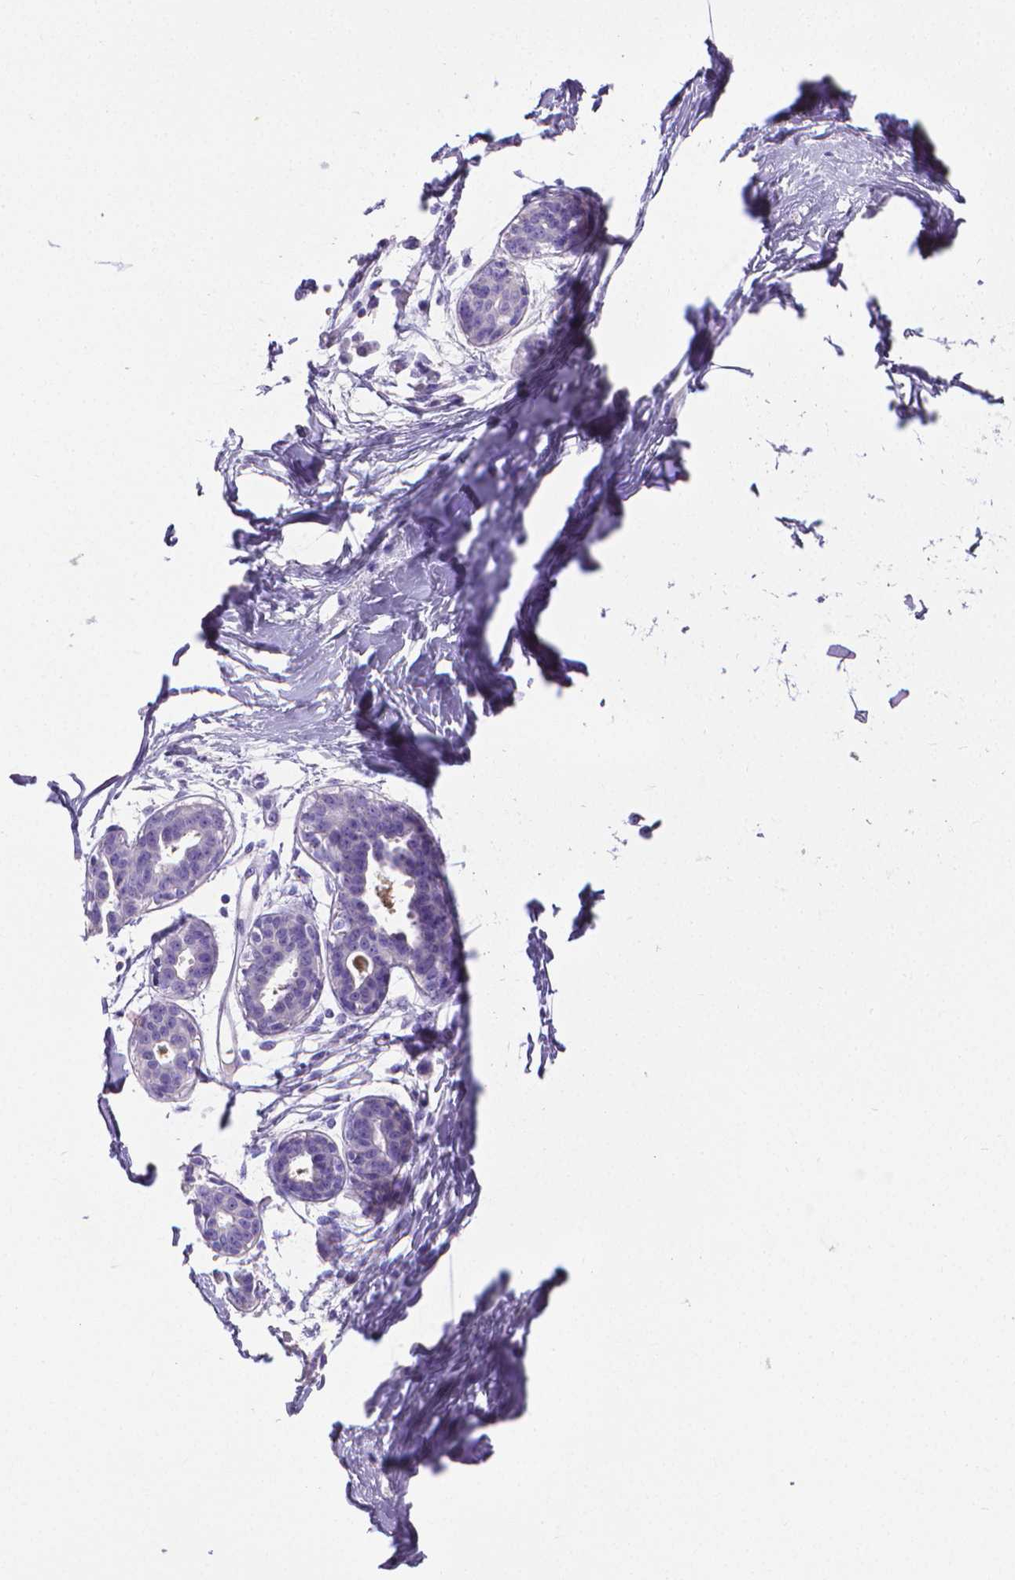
{"staining": {"intensity": "negative", "quantity": "none", "location": "none"}, "tissue": "breast", "cell_type": "Adipocytes", "image_type": "normal", "snomed": [{"axis": "morphology", "description": "Normal tissue, NOS"}, {"axis": "topography", "description": "Breast"}], "caption": "The photomicrograph demonstrates no staining of adipocytes in normal breast. (DAB immunohistochemistry, high magnification).", "gene": "MMP9", "patient": {"sex": "female", "age": 45}}